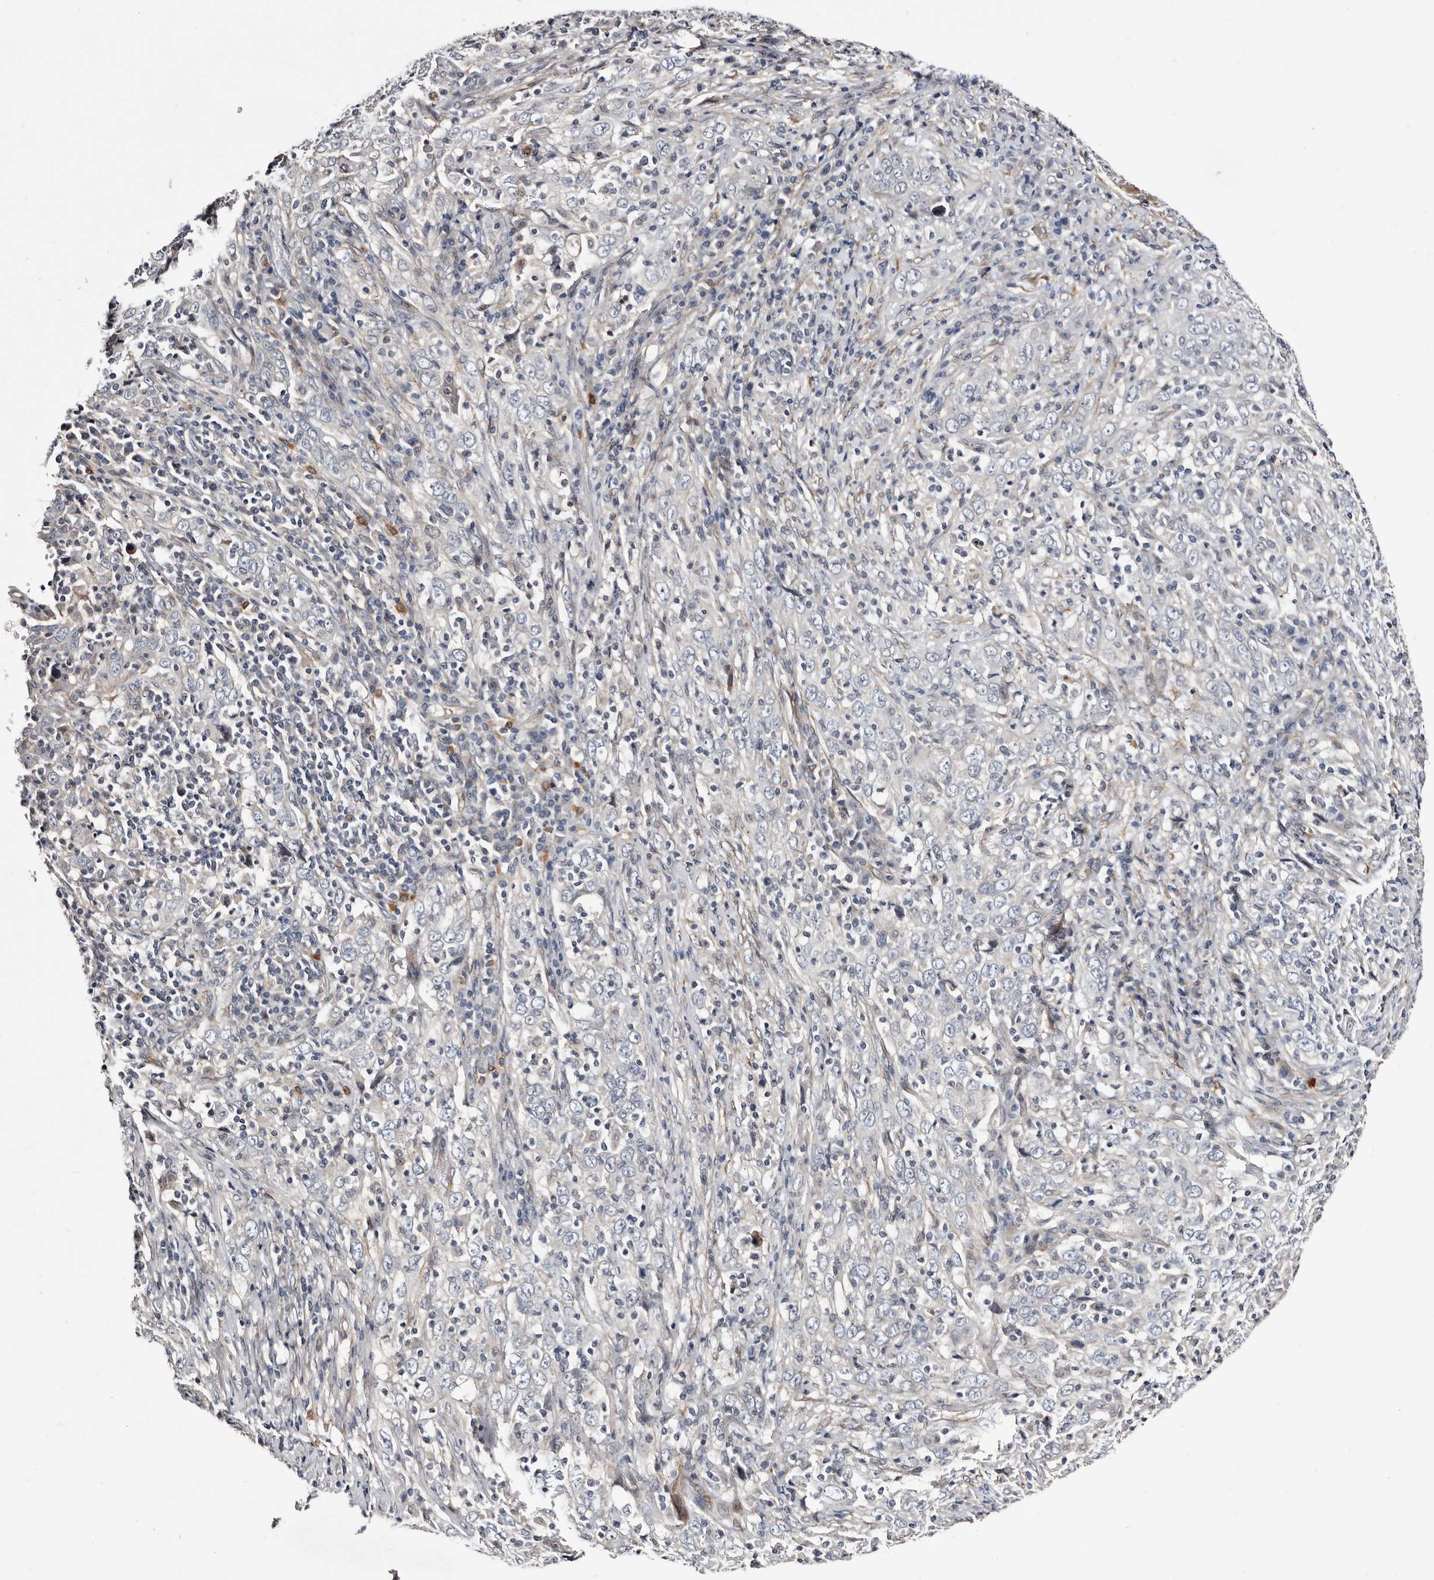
{"staining": {"intensity": "negative", "quantity": "none", "location": "none"}, "tissue": "cervical cancer", "cell_type": "Tumor cells", "image_type": "cancer", "snomed": [{"axis": "morphology", "description": "Squamous cell carcinoma, NOS"}, {"axis": "topography", "description": "Cervix"}], "caption": "Tumor cells are negative for protein expression in human cervical squamous cell carcinoma.", "gene": "USH1C", "patient": {"sex": "female", "age": 46}}